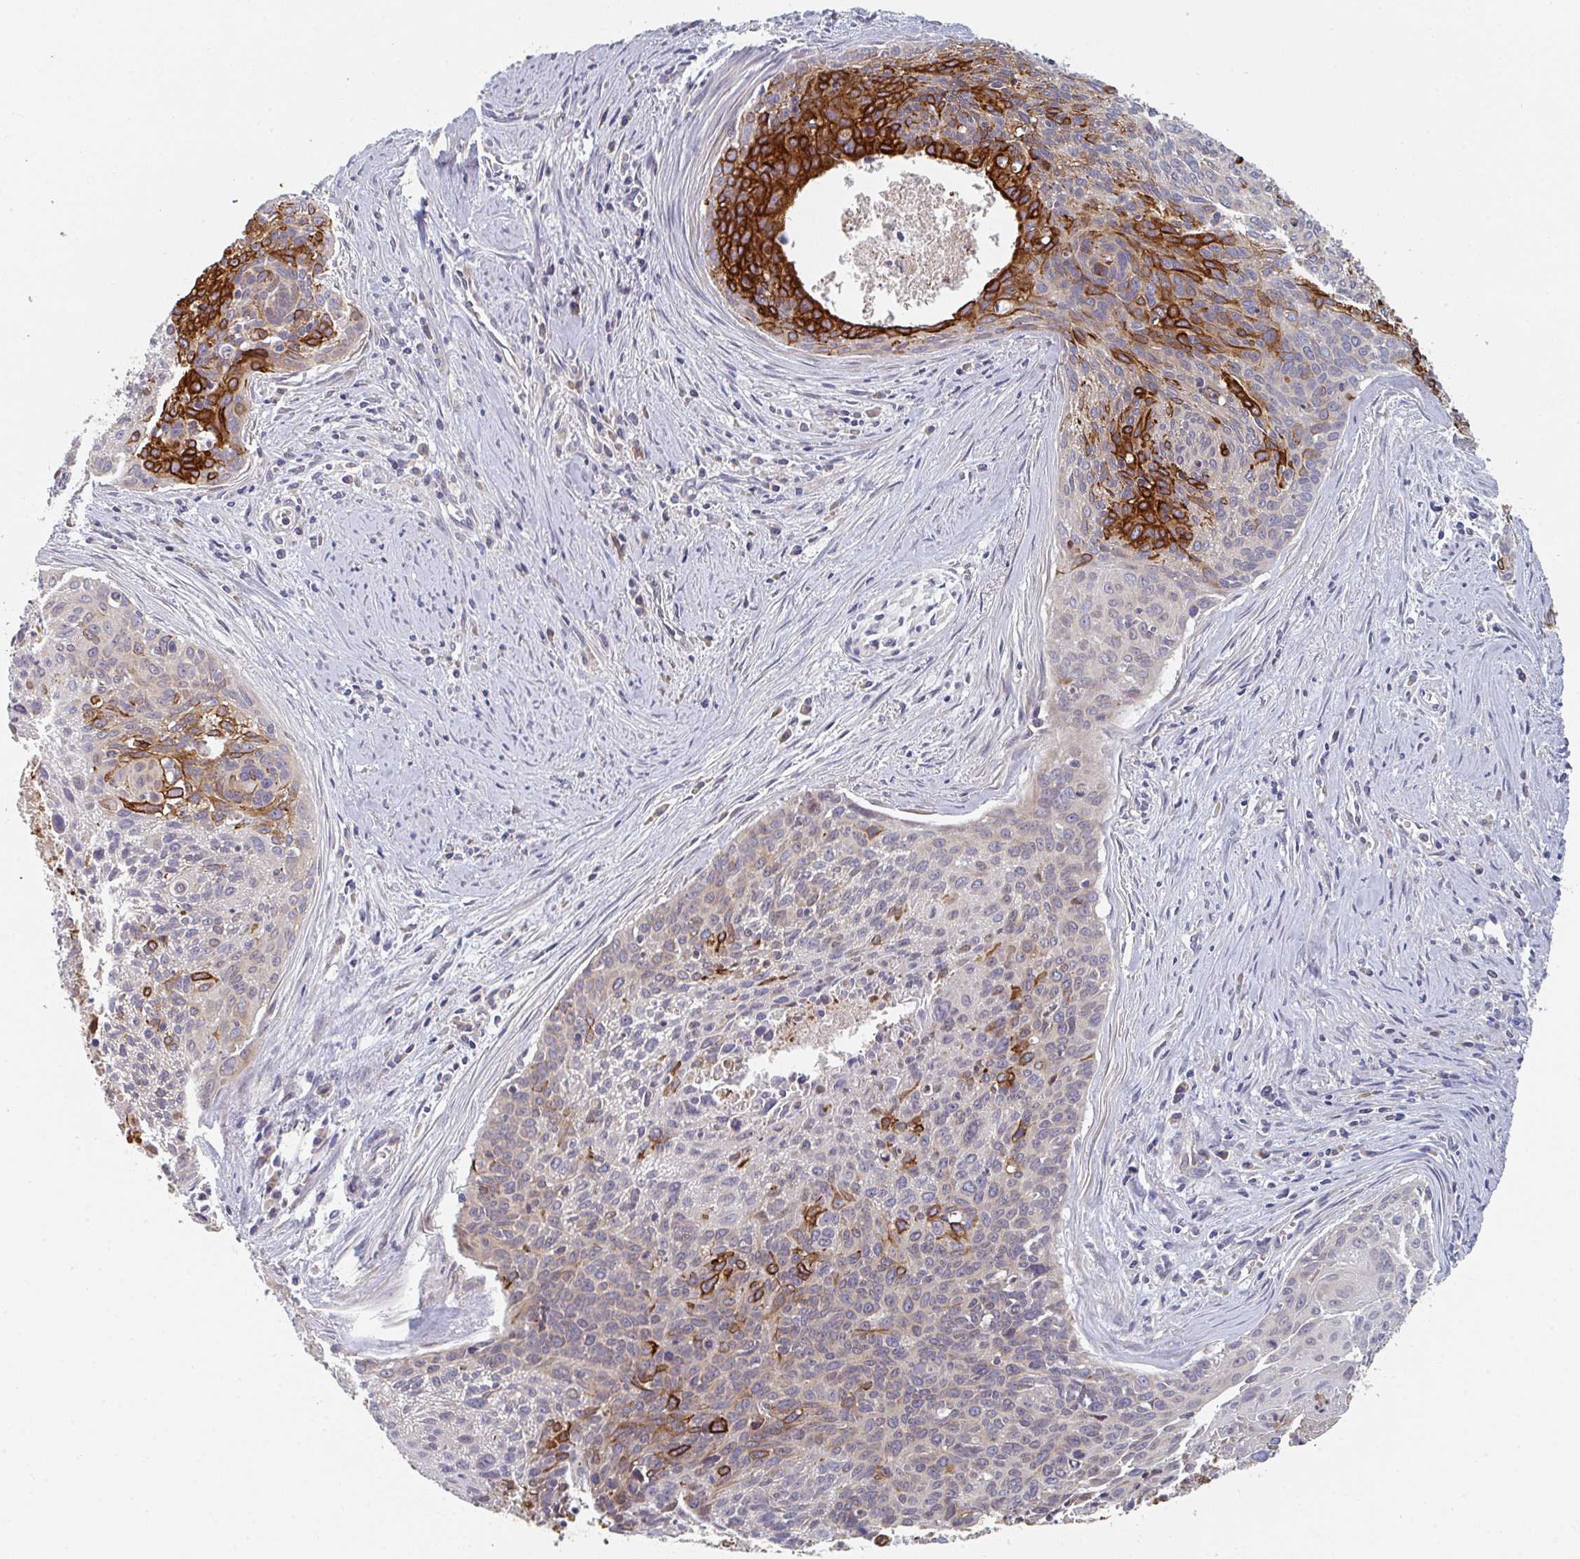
{"staining": {"intensity": "strong", "quantity": "<25%", "location": "cytoplasmic/membranous"}, "tissue": "cervical cancer", "cell_type": "Tumor cells", "image_type": "cancer", "snomed": [{"axis": "morphology", "description": "Squamous cell carcinoma, NOS"}, {"axis": "topography", "description": "Cervix"}], "caption": "Protein expression analysis of human cervical cancer (squamous cell carcinoma) reveals strong cytoplasmic/membranous positivity in about <25% of tumor cells. The protein of interest is stained brown, and the nuclei are stained in blue (DAB (3,3'-diaminobenzidine) IHC with brightfield microscopy, high magnification).", "gene": "ELOVL1", "patient": {"sex": "female", "age": 55}}